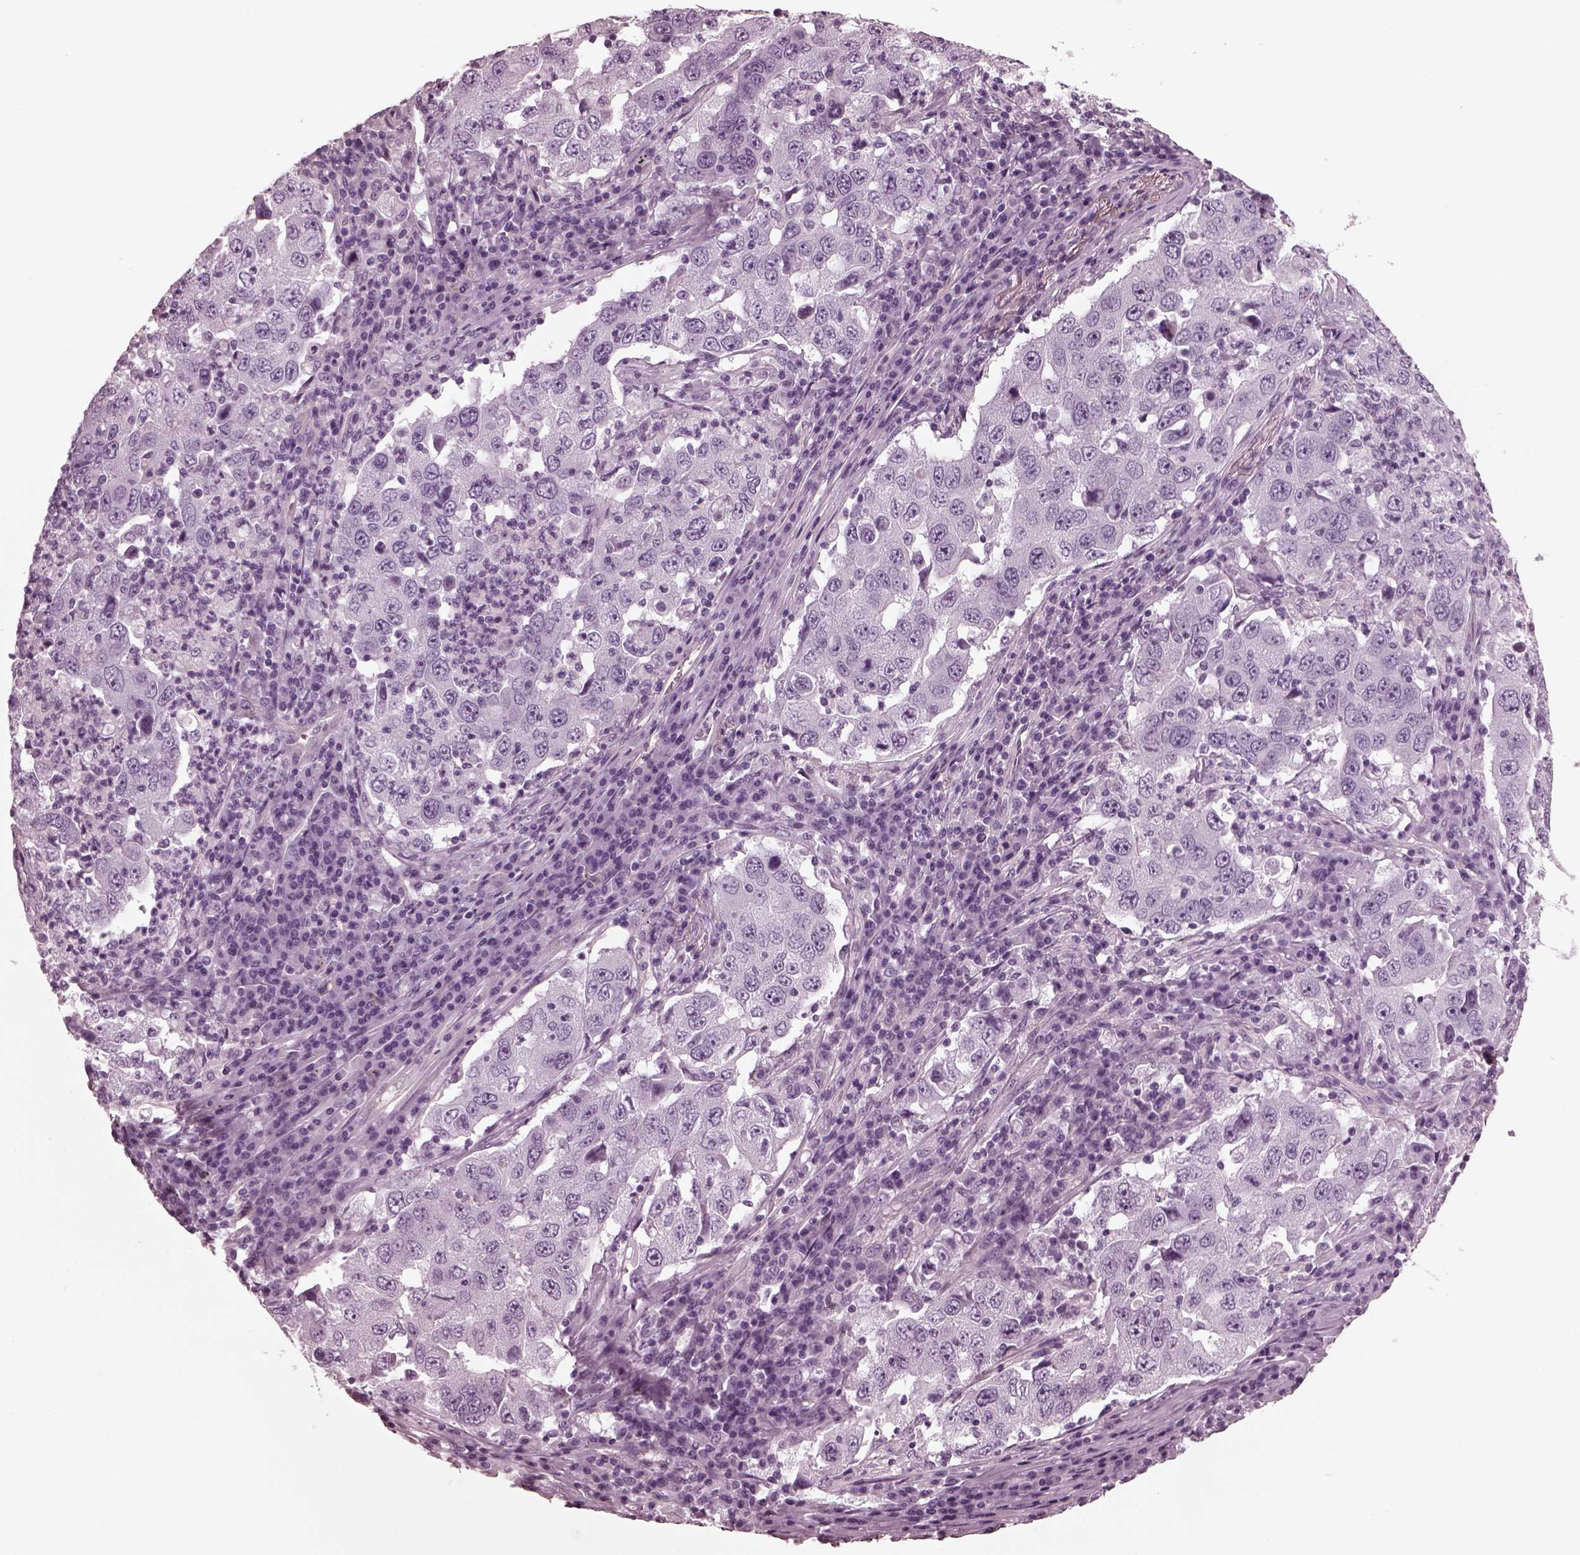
{"staining": {"intensity": "negative", "quantity": "none", "location": "none"}, "tissue": "lung cancer", "cell_type": "Tumor cells", "image_type": "cancer", "snomed": [{"axis": "morphology", "description": "Adenocarcinoma, NOS"}, {"axis": "topography", "description": "Lung"}], "caption": "Histopathology image shows no protein expression in tumor cells of lung cancer (adenocarcinoma) tissue. (Brightfield microscopy of DAB IHC at high magnification).", "gene": "CGA", "patient": {"sex": "male", "age": 73}}